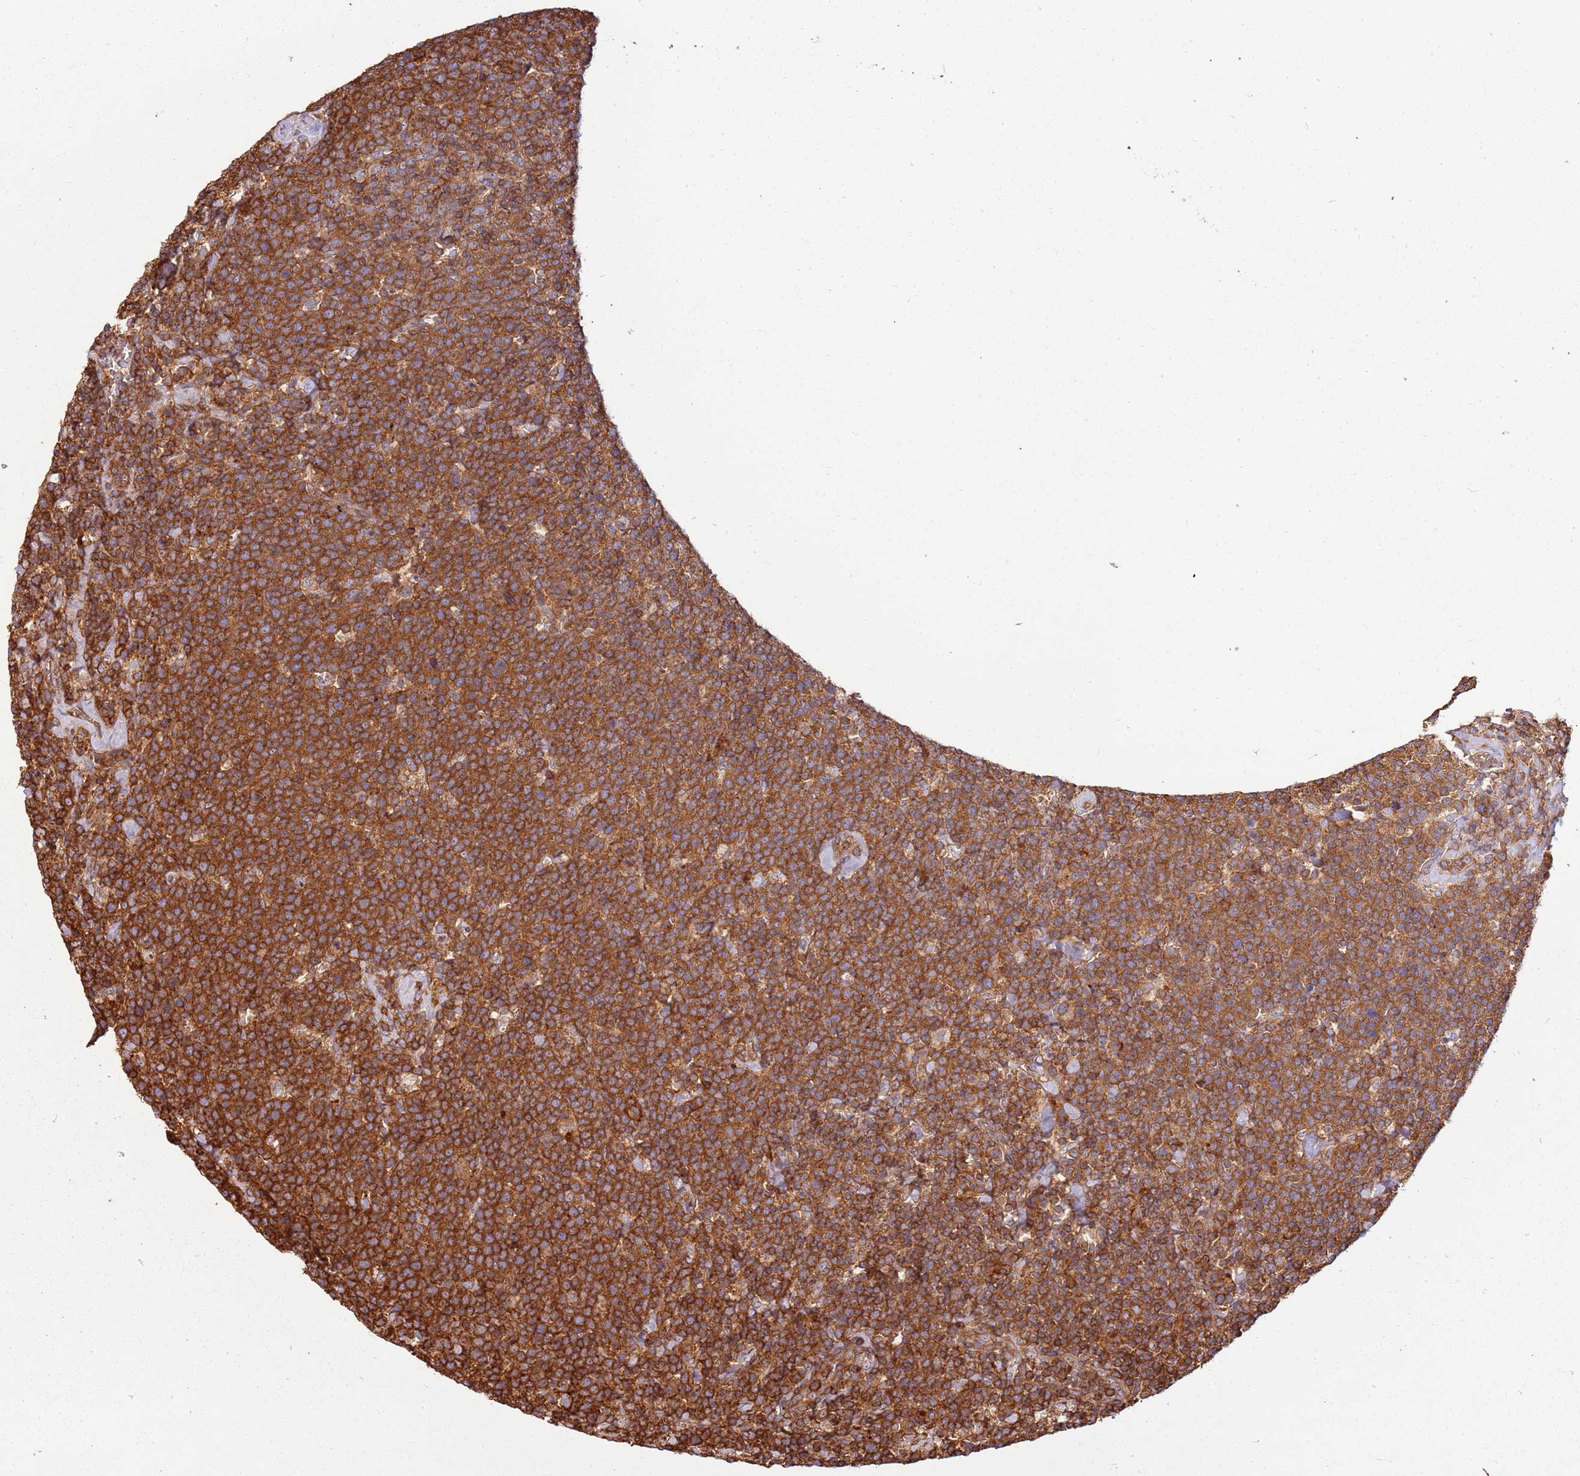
{"staining": {"intensity": "strong", "quantity": ">75%", "location": "cytoplasmic/membranous"}, "tissue": "lymphoma", "cell_type": "Tumor cells", "image_type": "cancer", "snomed": [{"axis": "morphology", "description": "Malignant lymphoma, non-Hodgkin's type, High grade"}, {"axis": "topography", "description": "Lymph node"}], "caption": "IHC (DAB) staining of human lymphoma displays strong cytoplasmic/membranous protein expression in about >75% of tumor cells. (DAB IHC, brown staining for protein, blue staining for nuclei).", "gene": "ACVR2A", "patient": {"sex": "male", "age": 61}}